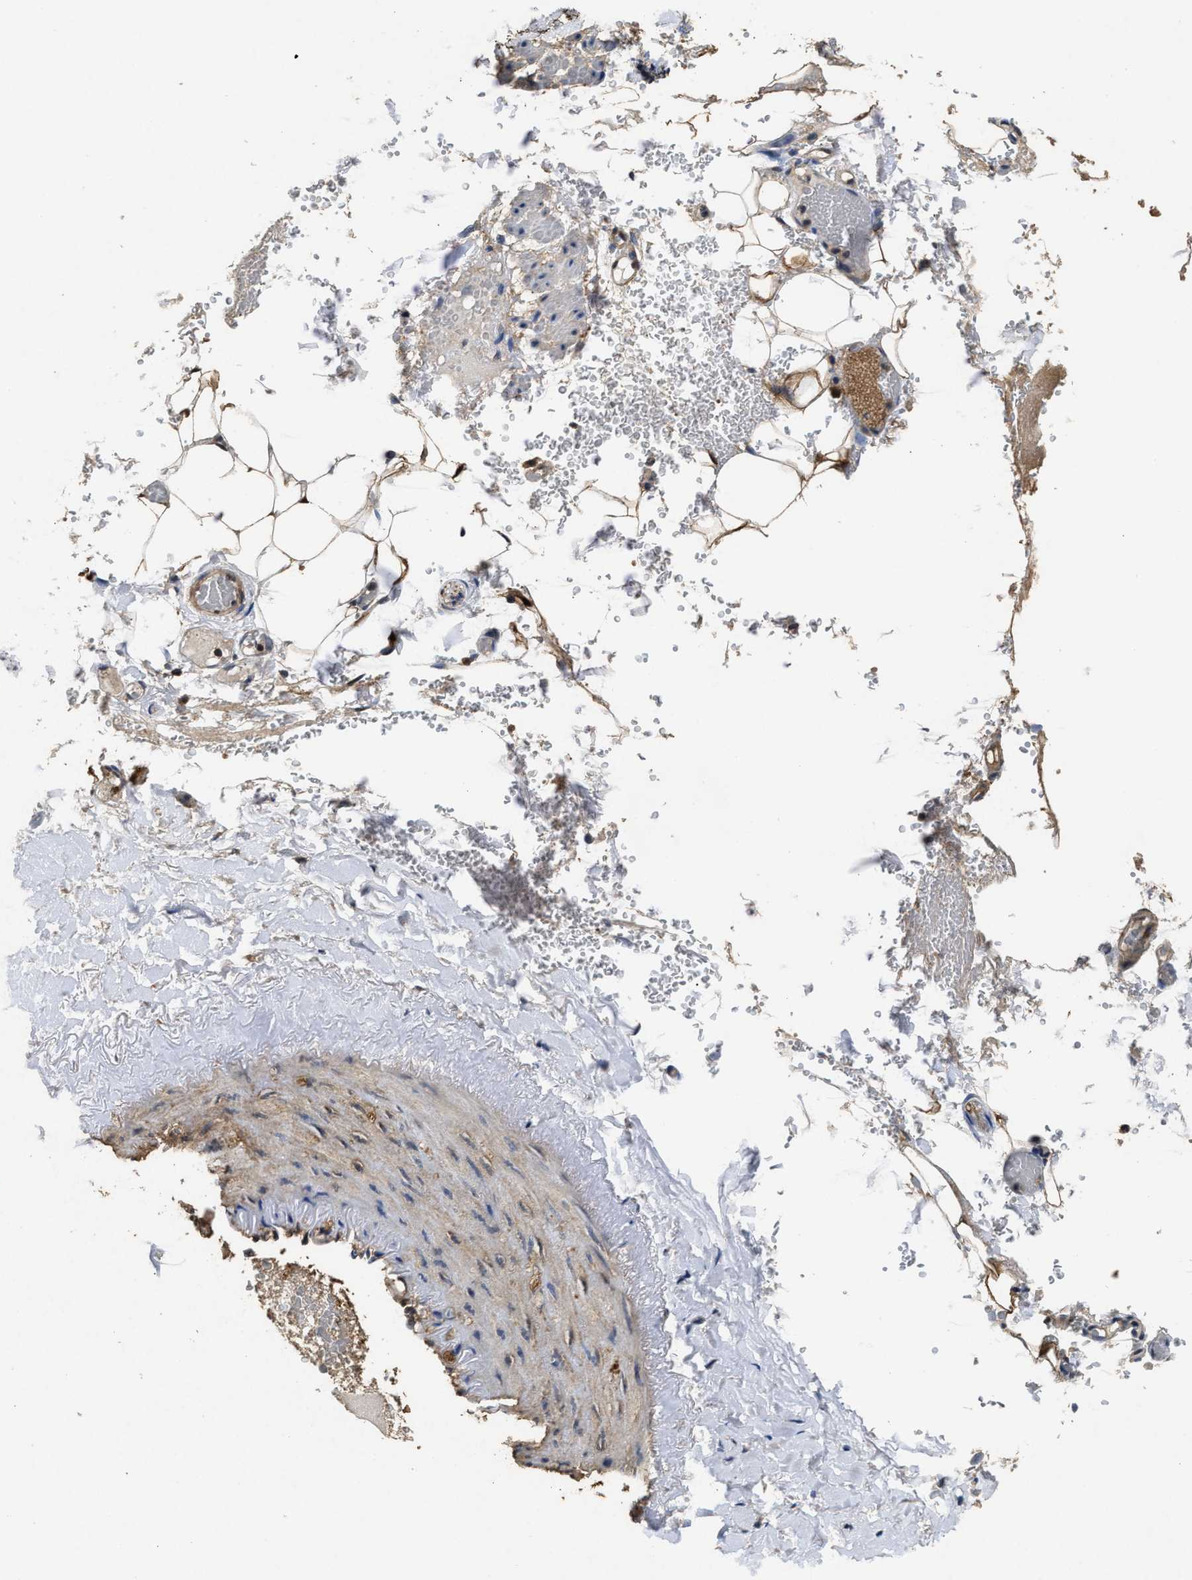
{"staining": {"intensity": "weak", "quantity": ">75%", "location": "cytoplasmic/membranous"}, "tissue": "adipose tissue", "cell_type": "Adipocytes", "image_type": "normal", "snomed": [{"axis": "morphology", "description": "Normal tissue, NOS"}, {"axis": "topography", "description": "Peripheral nerve tissue"}], "caption": "Brown immunohistochemical staining in unremarkable adipose tissue reveals weak cytoplasmic/membranous staining in about >75% of adipocytes. Using DAB (brown) and hematoxylin (blue) stains, captured at high magnification using brightfield microscopy.", "gene": "ACAT2", "patient": {"sex": "male", "age": 70}}